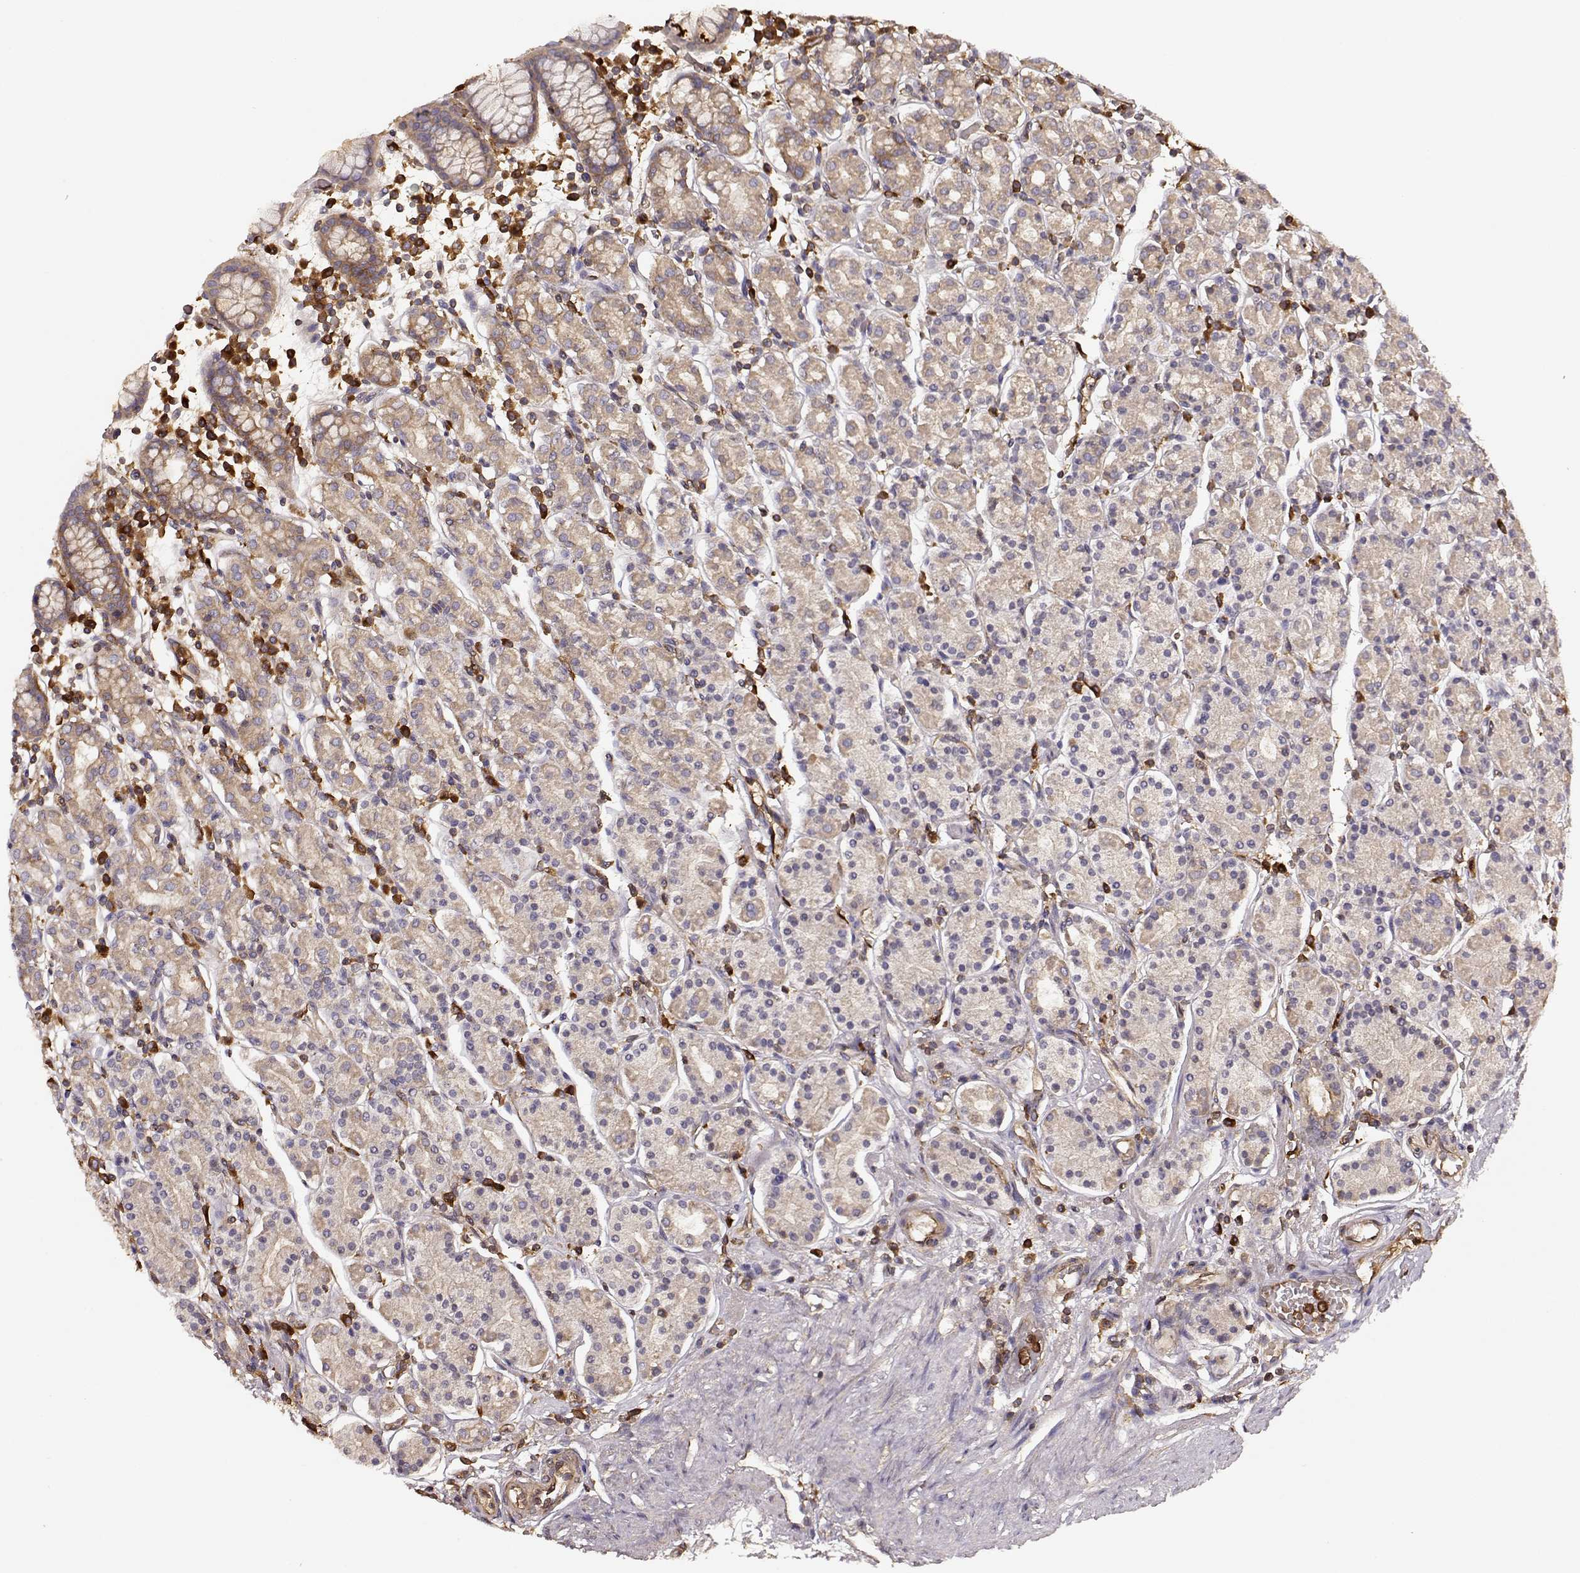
{"staining": {"intensity": "weak", "quantity": ">75%", "location": "cytoplasmic/membranous"}, "tissue": "stomach", "cell_type": "Glandular cells", "image_type": "normal", "snomed": [{"axis": "morphology", "description": "Normal tissue, NOS"}, {"axis": "topography", "description": "Stomach, upper"}, {"axis": "topography", "description": "Stomach"}], "caption": "An immunohistochemistry (IHC) photomicrograph of normal tissue is shown. Protein staining in brown highlights weak cytoplasmic/membranous positivity in stomach within glandular cells.", "gene": "ARHGEF2", "patient": {"sex": "male", "age": 62}}